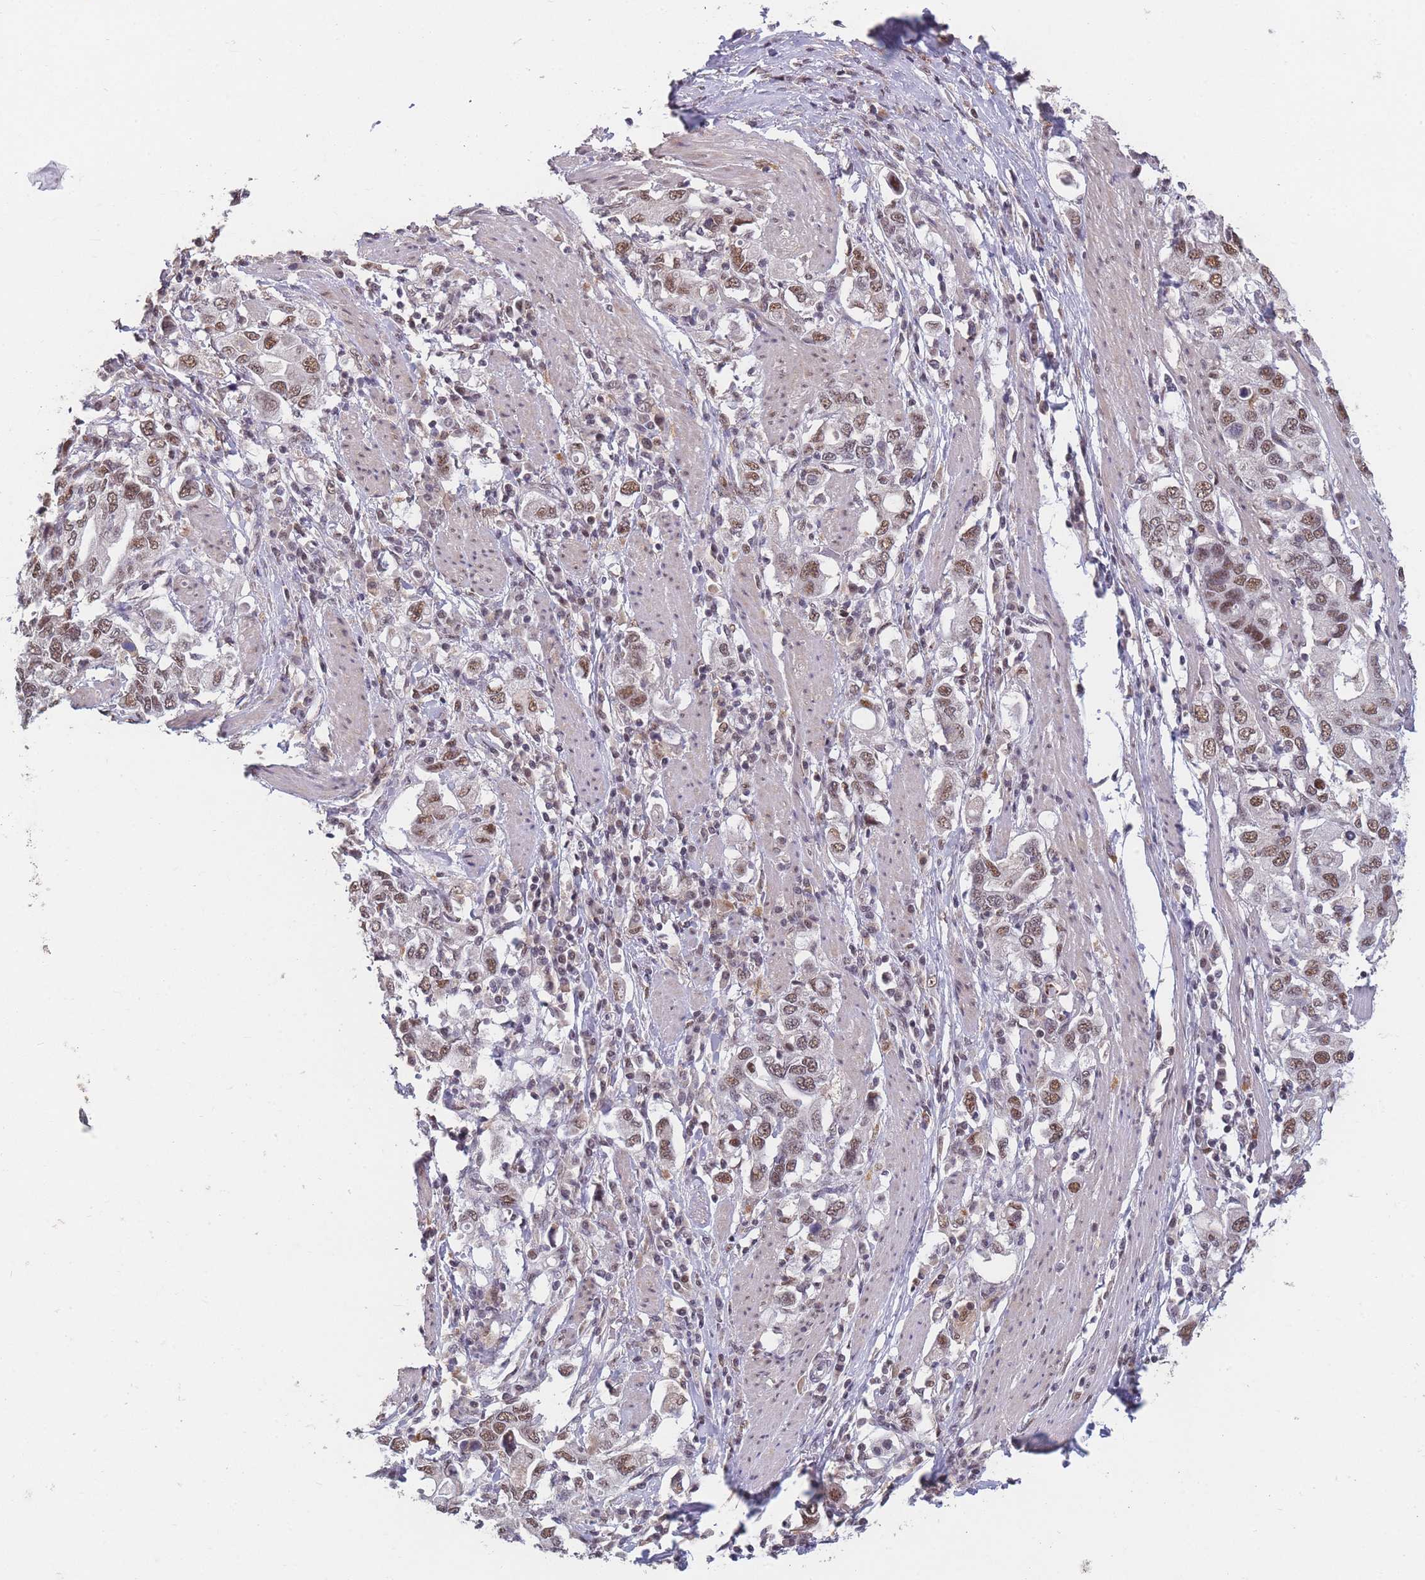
{"staining": {"intensity": "moderate", "quantity": ">75%", "location": "nuclear"}, "tissue": "stomach cancer", "cell_type": "Tumor cells", "image_type": "cancer", "snomed": [{"axis": "morphology", "description": "Adenocarcinoma, NOS"}, {"axis": "topography", "description": "Stomach, upper"}, {"axis": "topography", "description": "Stomach"}], "caption": "Stomach adenocarcinoma stained for a protein (brown) displays moderate nuclear positive positivity in about >75% of tumor cells.", "gene": "SNRPA1", "patient": {"sex": "male", "age": 62}}